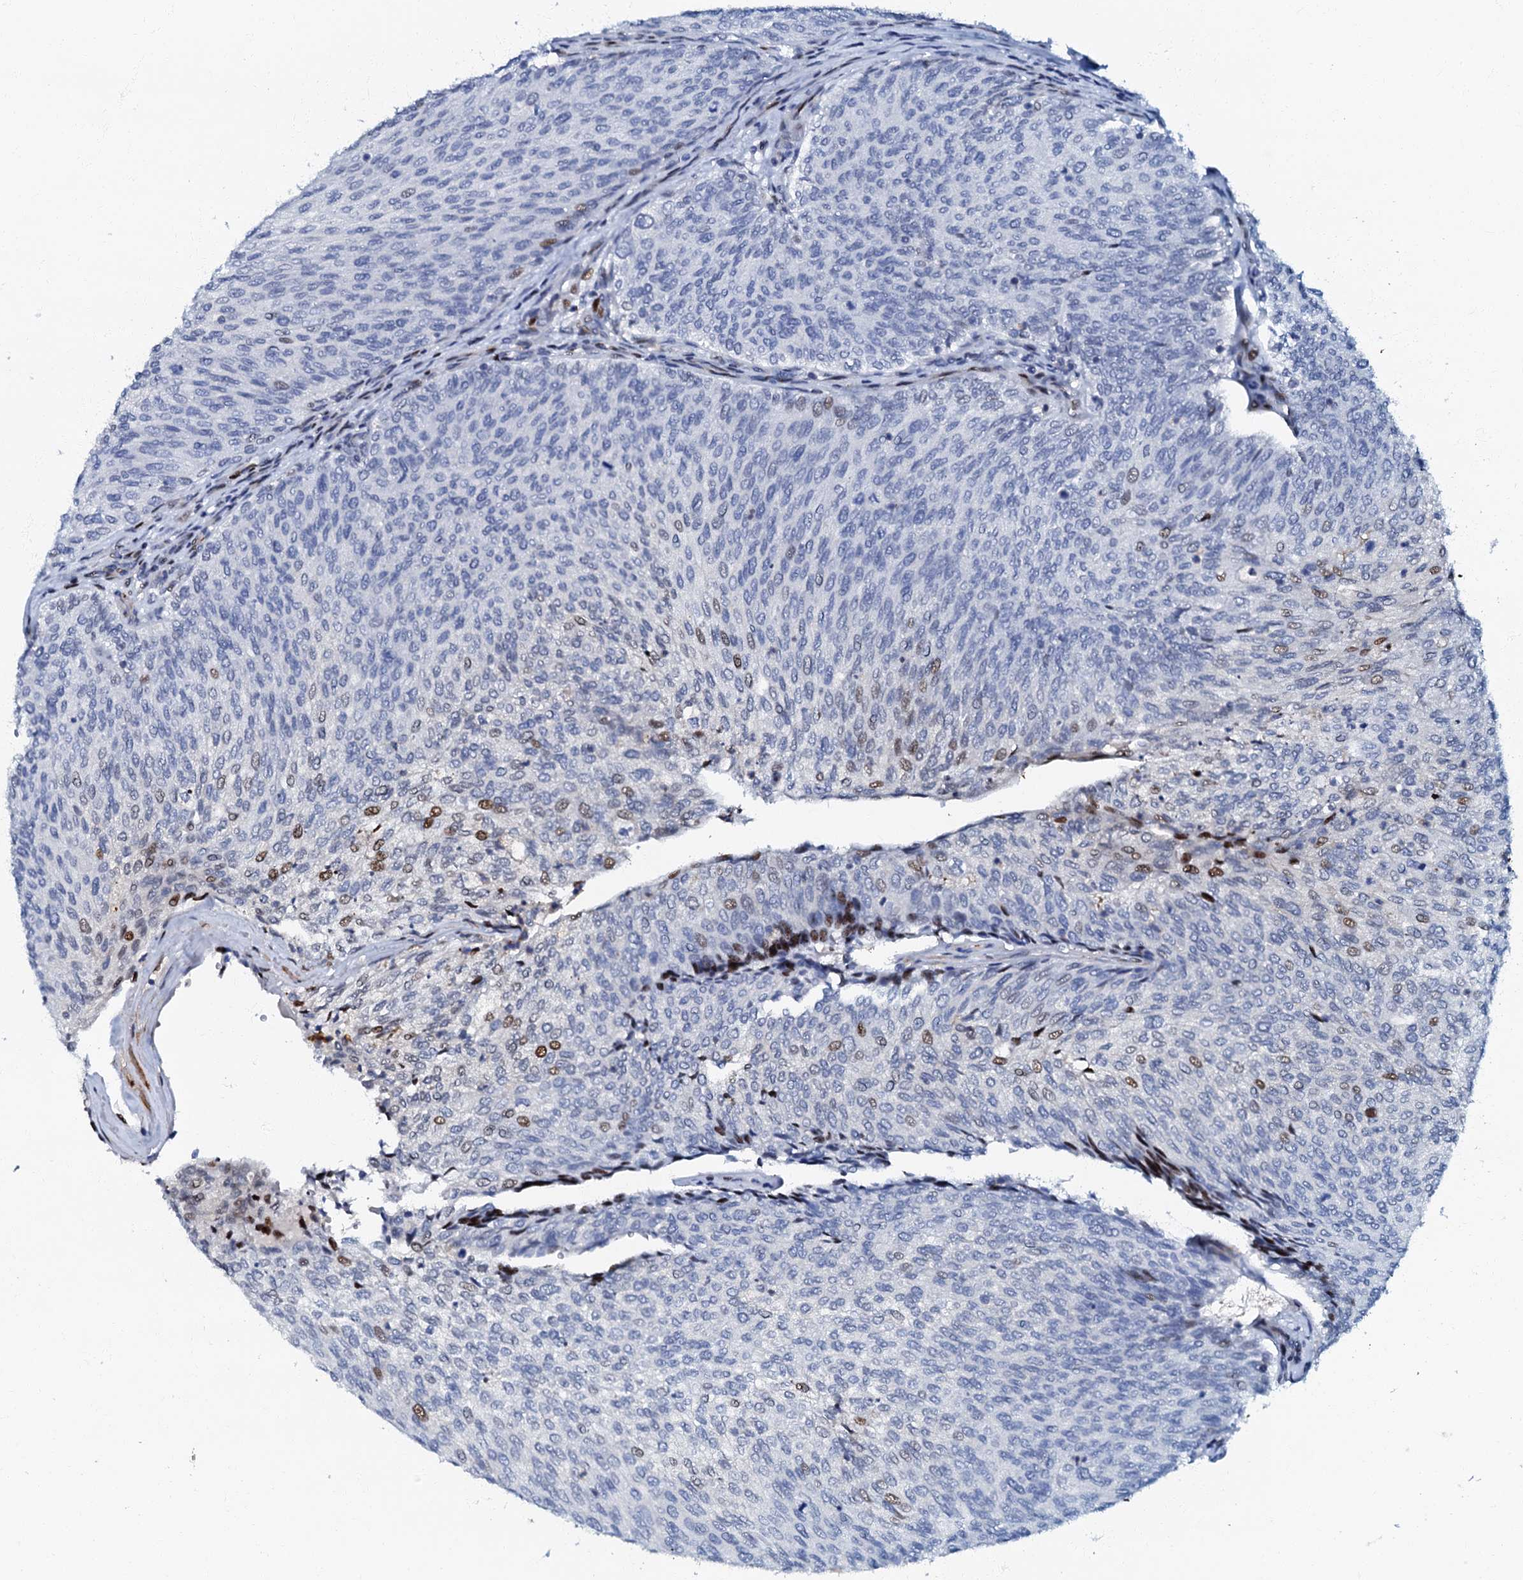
{"staining": {"intensity": "strong", "quantity": "<25%", "location": "nuclear"}, "tissue": "urothelial cancer", "cell_type": "Tumor cells", "image_type": "cancer", "snomed": [{"axis": "morphology", "description": "Urothelial carcinoma, Low grade"}, {"axis": "topography", "description": "Urinary bladder"}], "caption": "Low-grade urothelial carcinoma was stained to show a protein in brown. There is medium levels of strong nuclear expression in approximately <25% of tumor cells. The staining was performed using DAB (3,3'-diaminobenzidine), with brown indicating positive protein expression. Nuclei are stained blue with hematoxylin.", "gene": "MFSD5", "patient": {"sex": "female", "age": 79}}